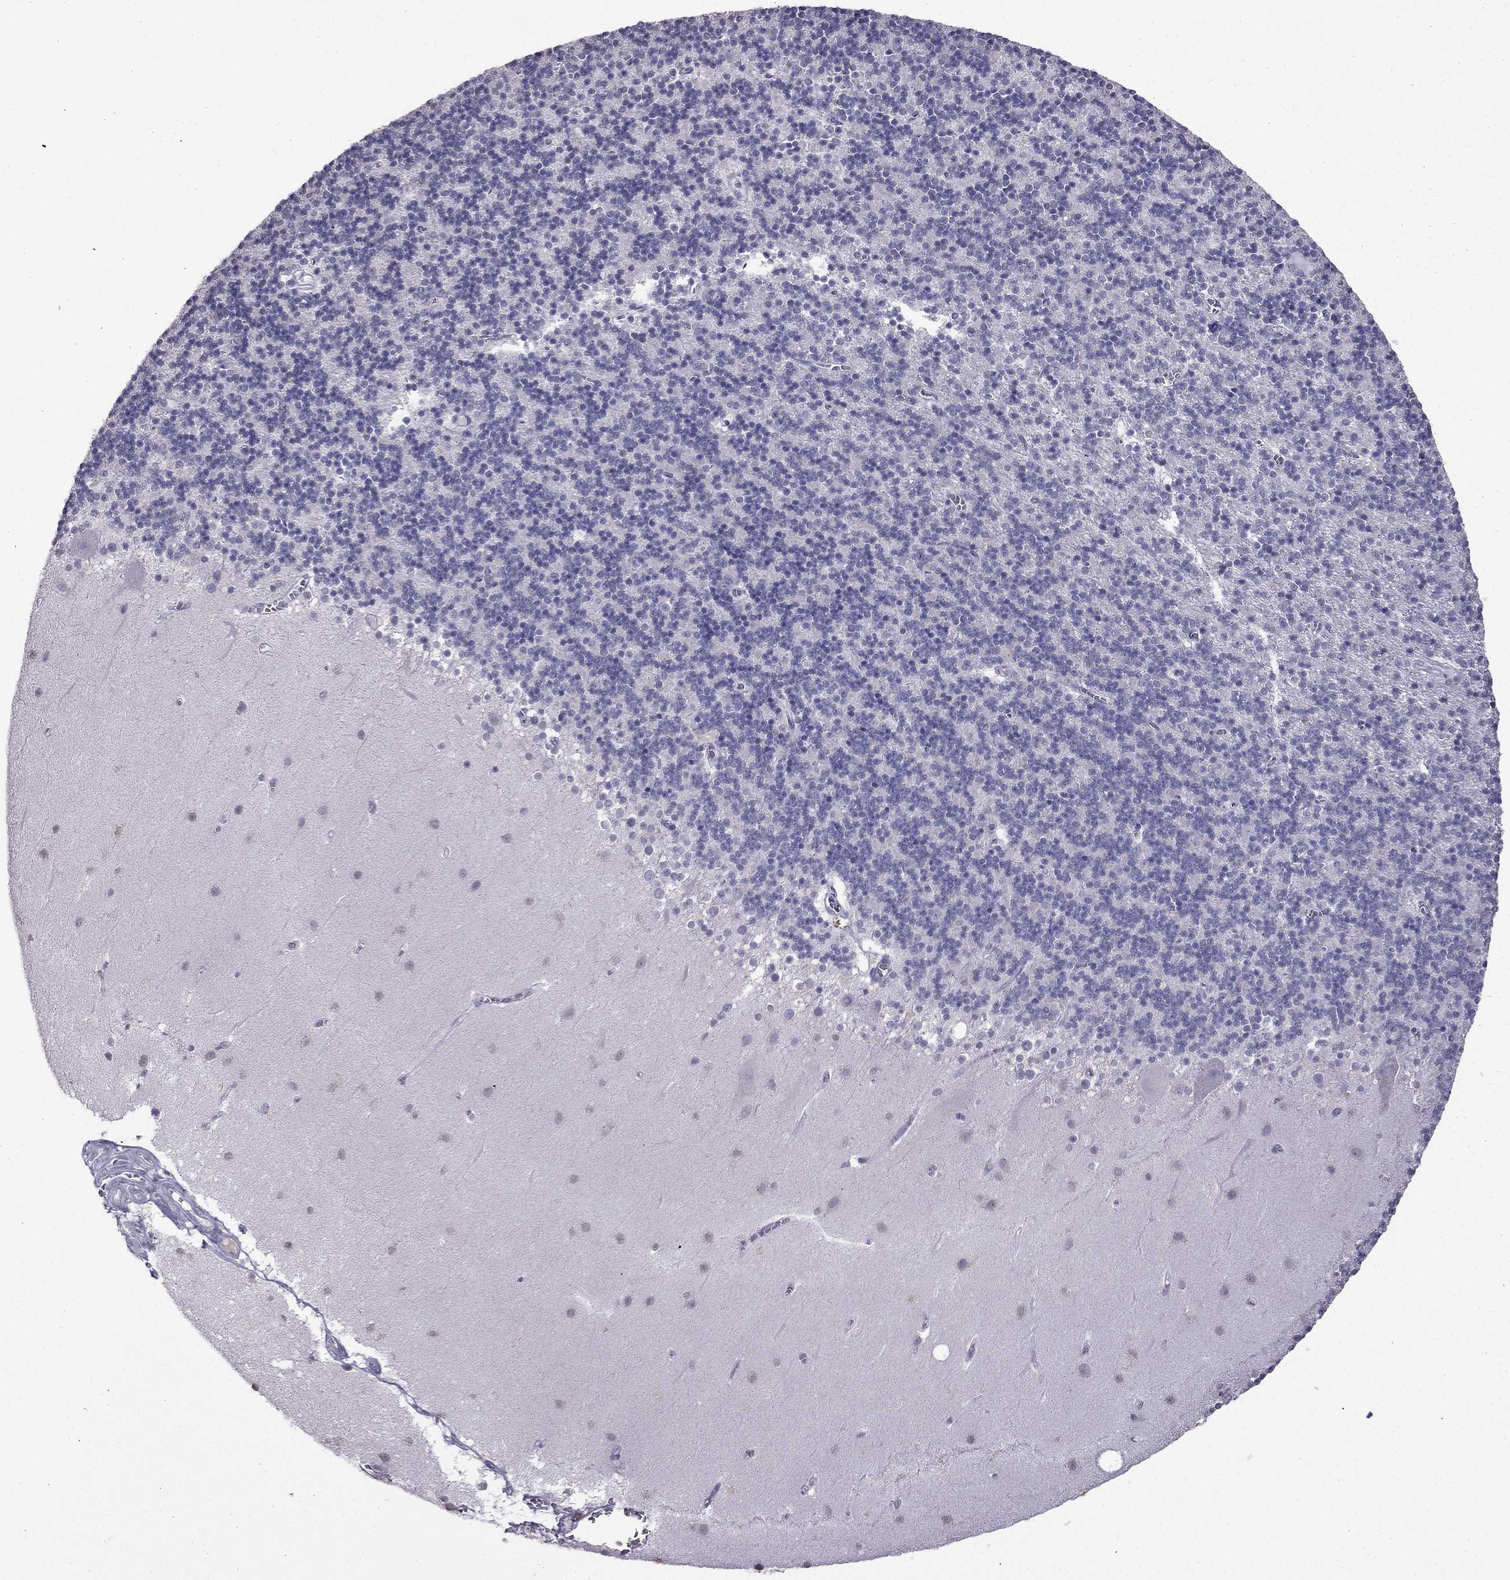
{"staining": {"intensity": "negative", "quantity": "none", "location": "none"}, "tissue": "cerebellum", "cell_type": "Cells in granular layer", "image_type": "normal", "snomed": [{"axis": "morphology", "description": "Normal tissue, NOS"}, {"axis": "topography", "description": "Cerebellum"}], "caption": "This is an IHC micrograph of normal human cerebellum. There is no staining in cells in granular layer.", "gene": "ARHGAP11A", "patient": {"sex": "male", "age": 70}}